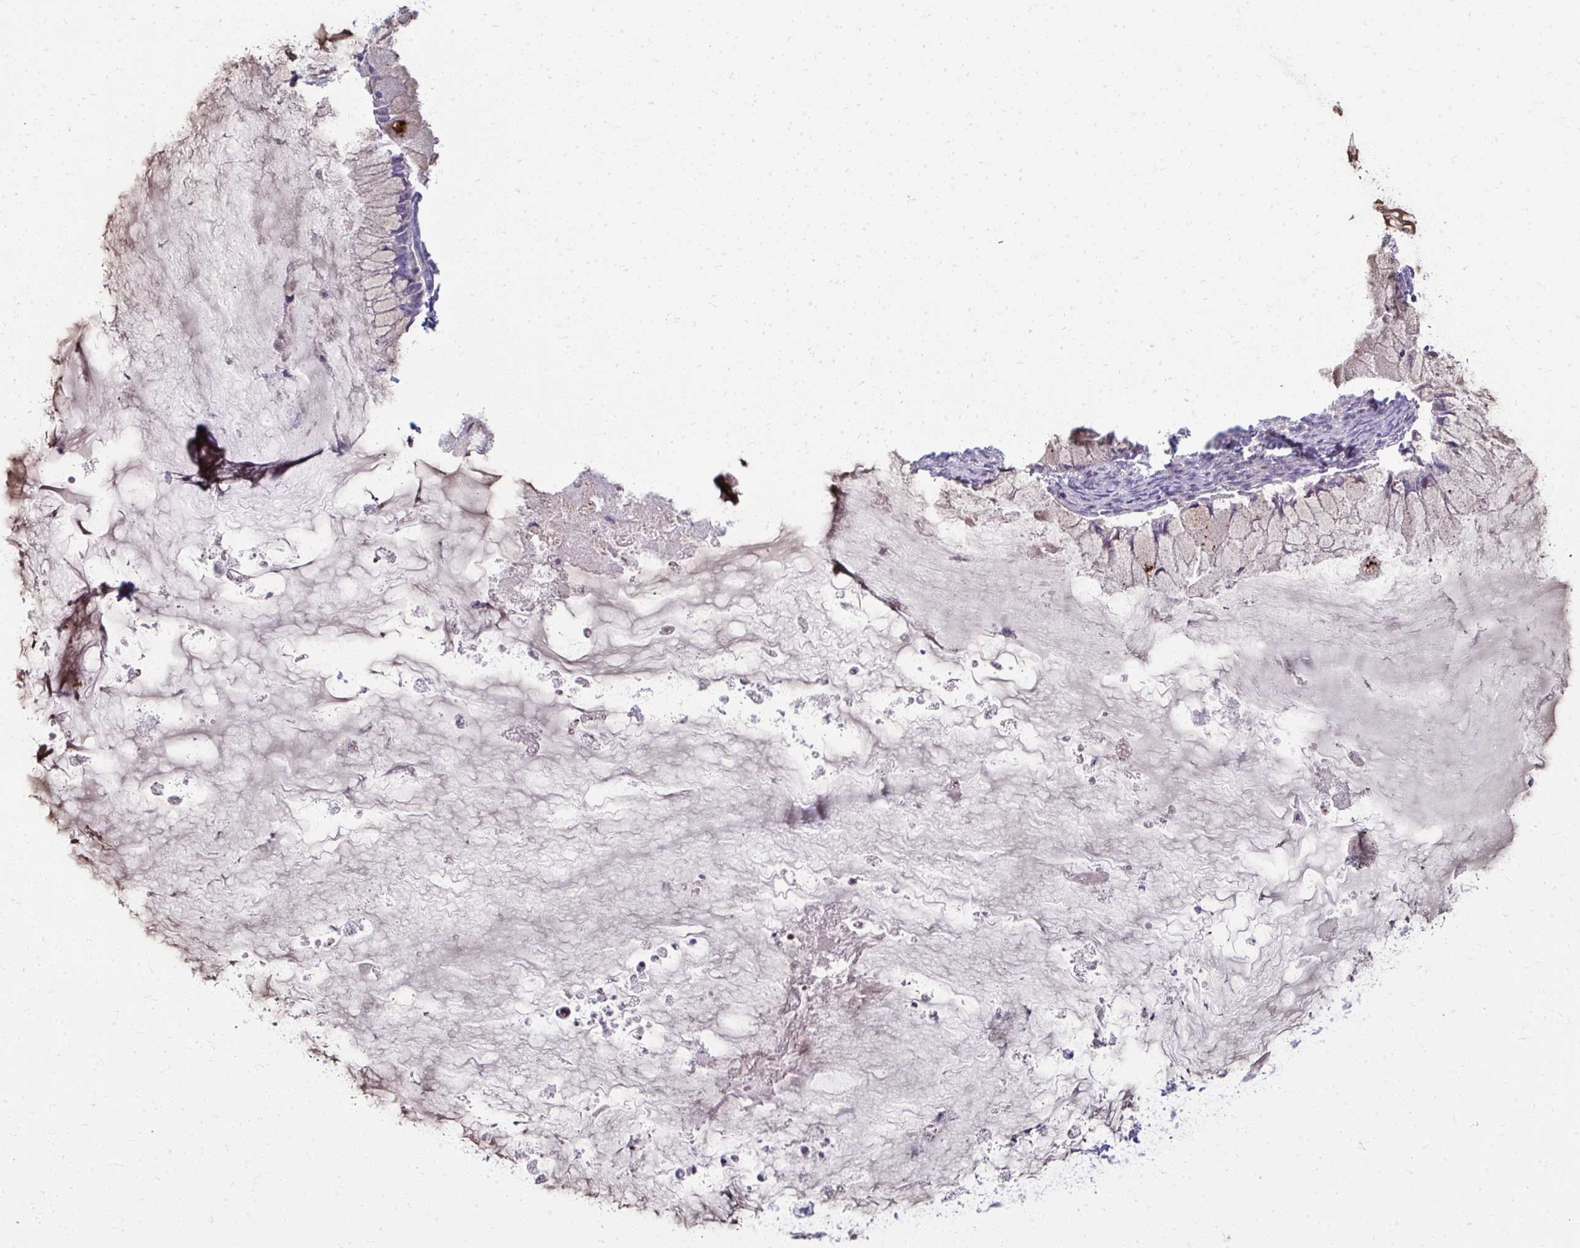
{"staining": {"intensity": "weak", "quantity": "<25%", "location": "cytoplasmic/membranous"}, "tissue": "ovarian cancer", "cell_type": "Tumor cells", "image_type": "cancer", "snomed": [{"axis": "morphology", "description": "Cystadenocarcinoma, mucinous, NOS"}, {"axis": "topography", "description": "Ovary"}], "caption": "There is no significant expression in tumor cells of ovarian cancer.", "gene": "SLC14A1", "patient": {"sex": "female", "age": 34}}